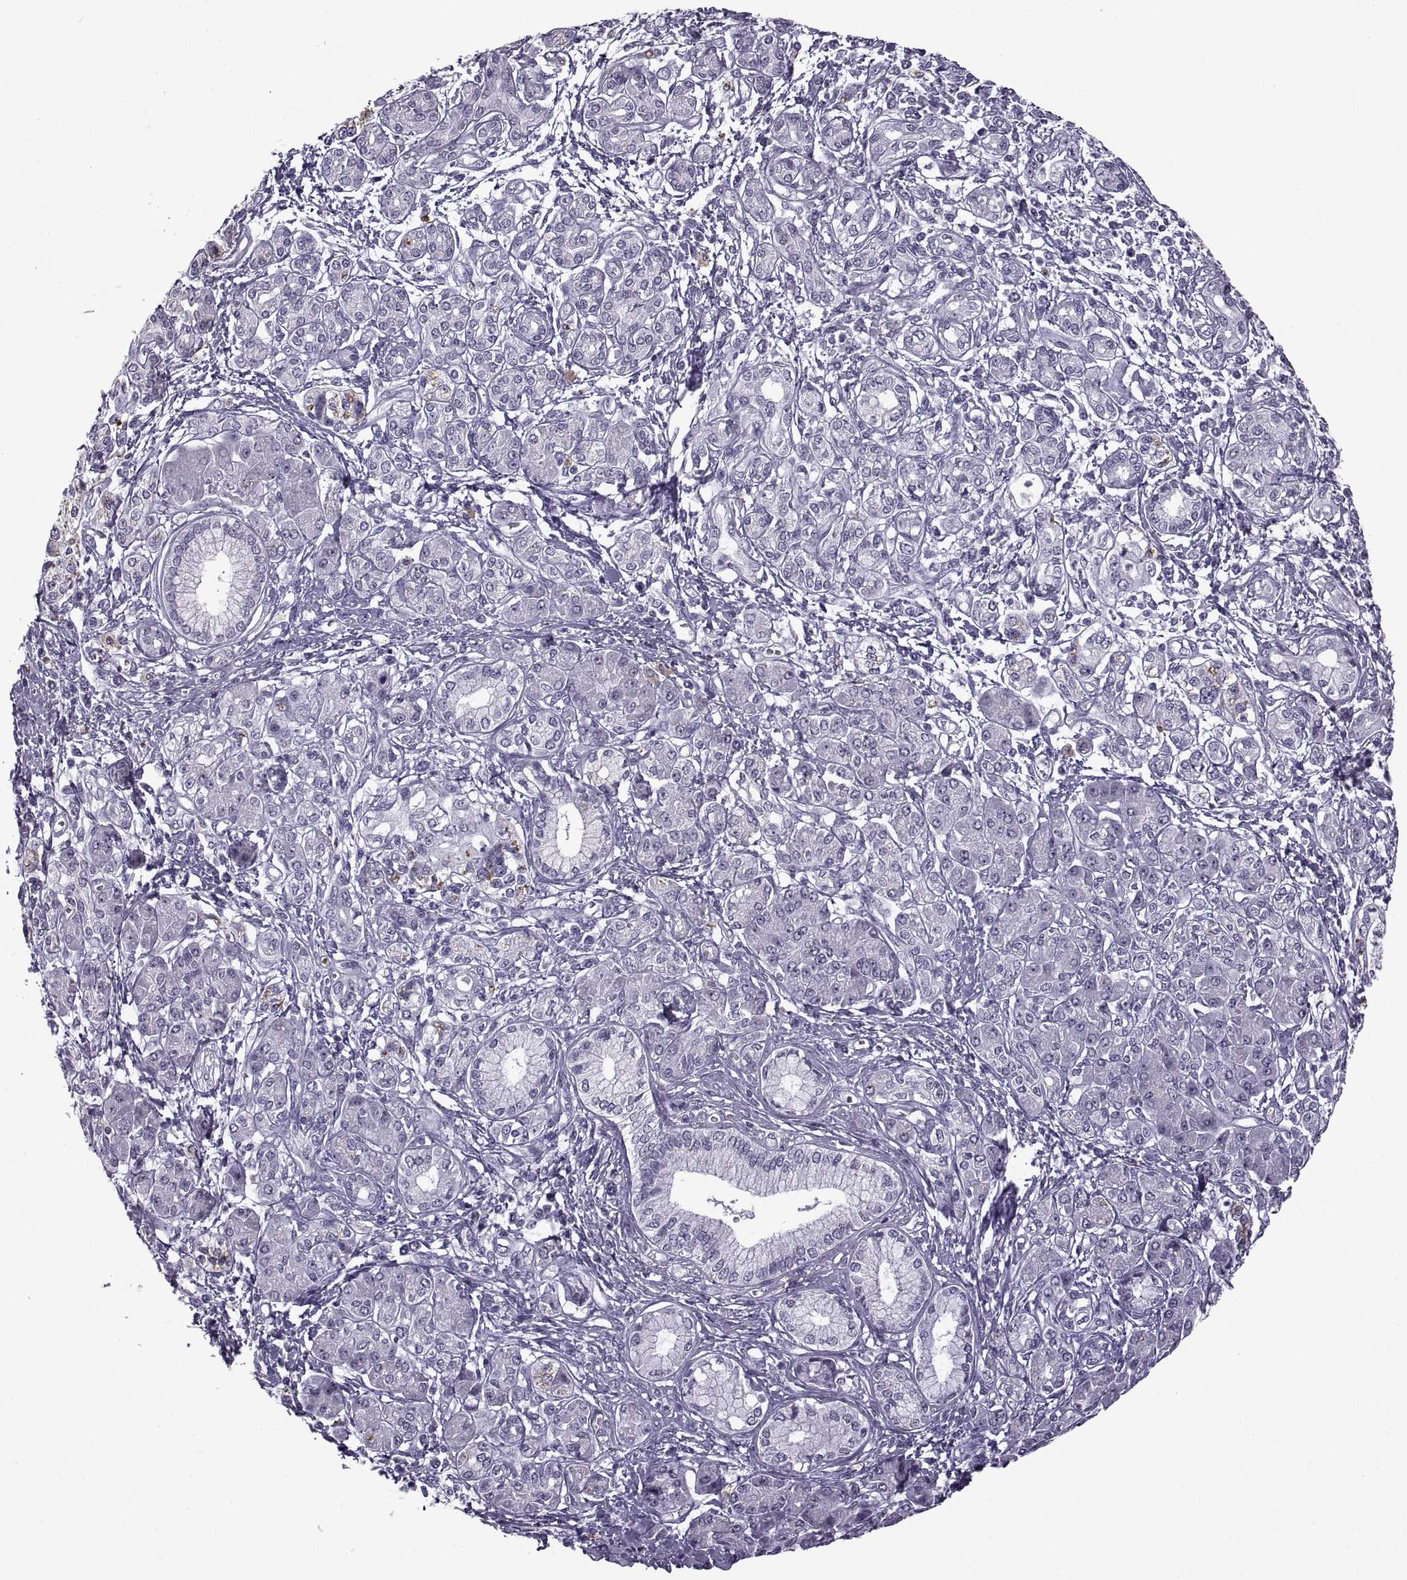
{"staining": {"intensity": "negative", "quantity": "none", "location": "none"}, "tissue": "pancreatic cancer", "cell_type": "Tumor cells", "image_type": "cancer", "snomed": [{"axis": "morphology", "description": "Adenocarcinoma, NOS"}, {"axis": "topography", "description": "Pancreas"}], "caption": "An immunohistochemistry (IHC) histopathology image of pancreatic adenocarcinoma is shown. There is no staining in tumor cells of pancreatic adenocarcinoma. The staining is performed using DAB brown chromogen with nuclei counter-stained in using hematoxylin.", "gene": "SINHCAF", "patient": {"sex": "male", "age": 70}}